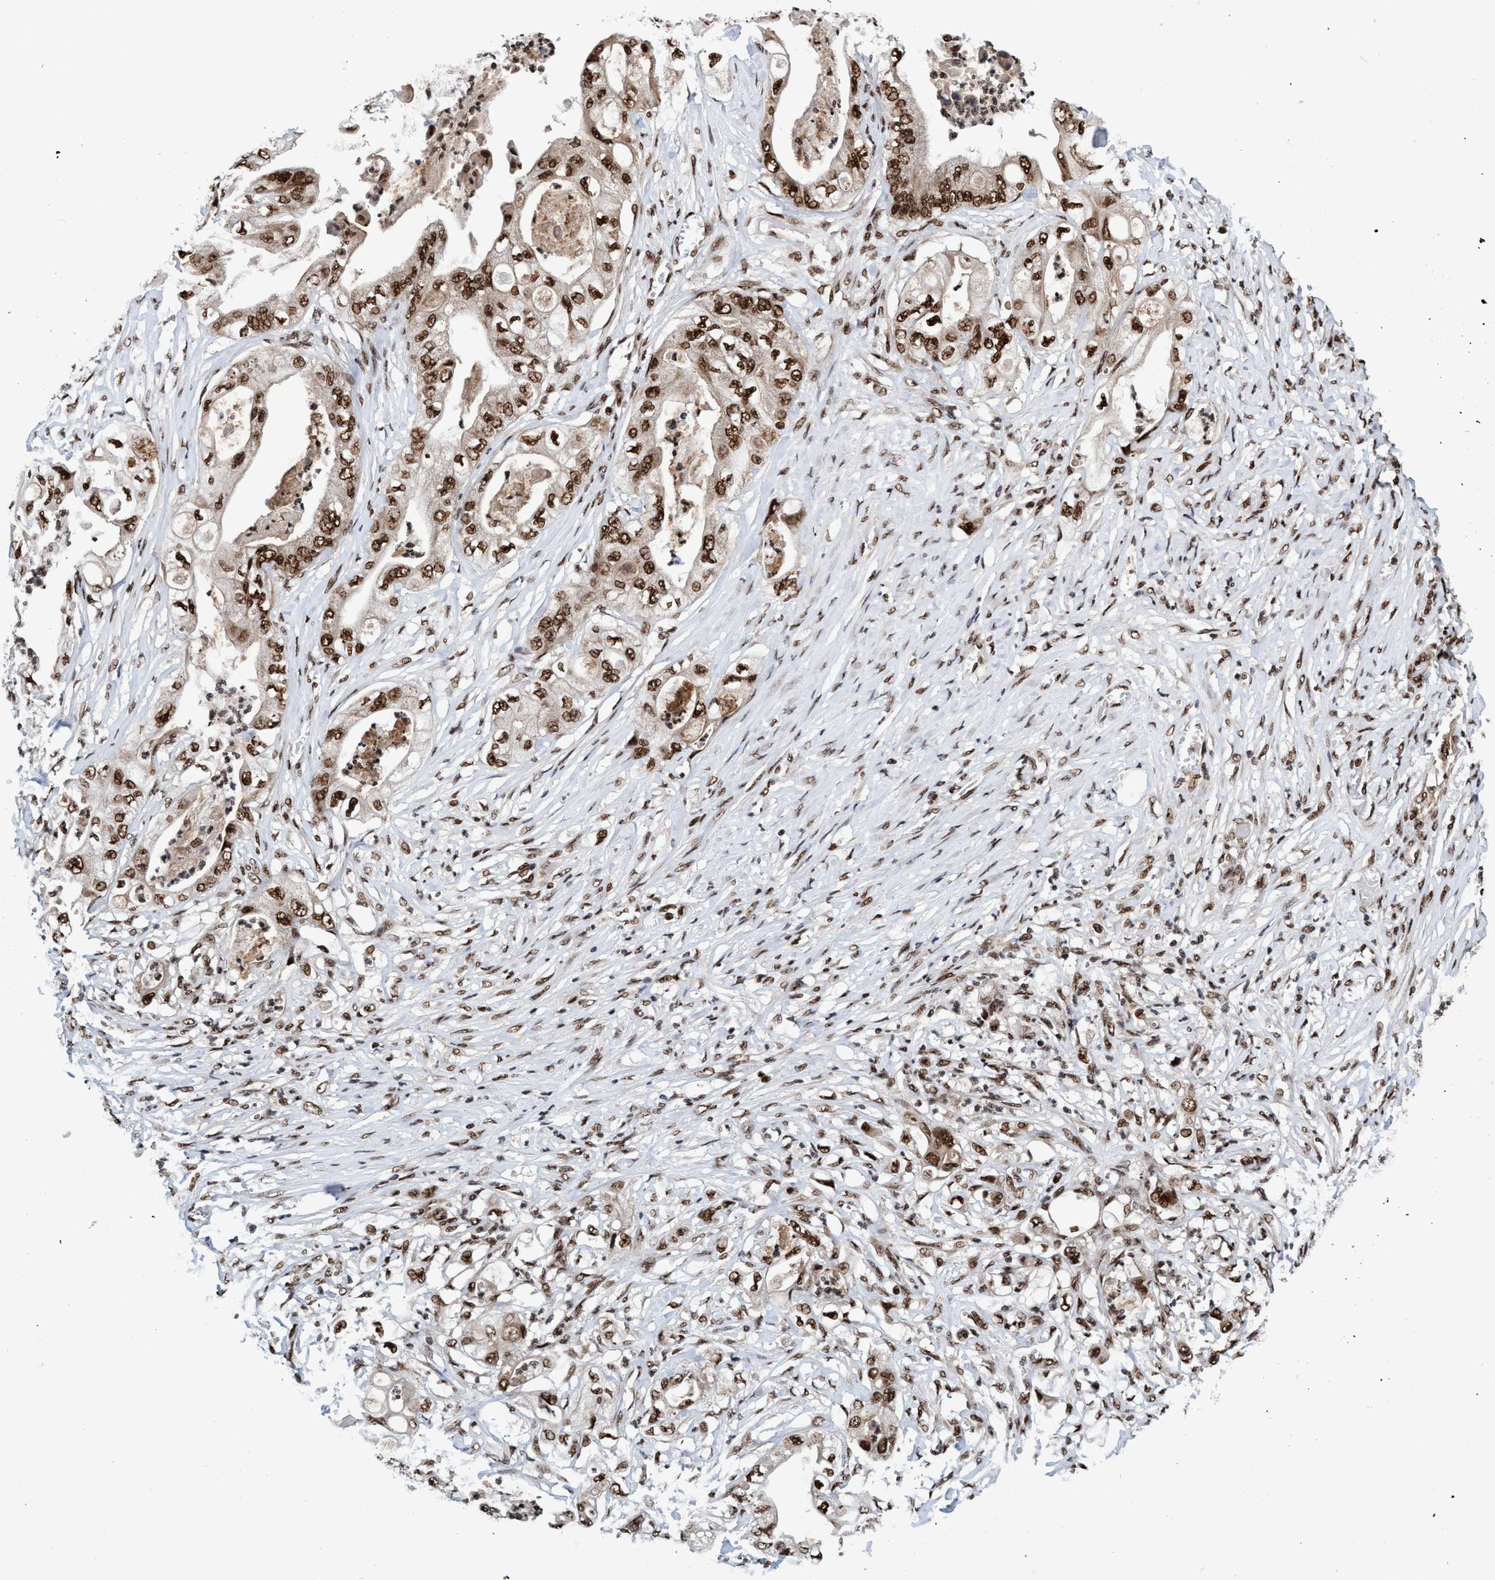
{"staining": {"intensity": "strong", "quantity": ">75%", "location": "cytoplasmic/membranous,nuclear"}, "tissue": "stomach cancer", "cell_type": "Tumor cells", "image_type": "cancer", "snomed": [{"axis": "morphology", "description": "Adenocarcinoma, NOS"}, {"axis": "topography", "description": "Stomach"}], "caption": "Stomach cancer (adenocarcinoma) stained with DAB (3,3'-diaminobenzidine) immunohistochemistry (IHC) reveals high levels of strong cytoplasmic/membranous and nuclear staining in approximately >75% of tumor cells.", "gene": "TOPBP1", "patient": {"sex": "female", "age": 73}}